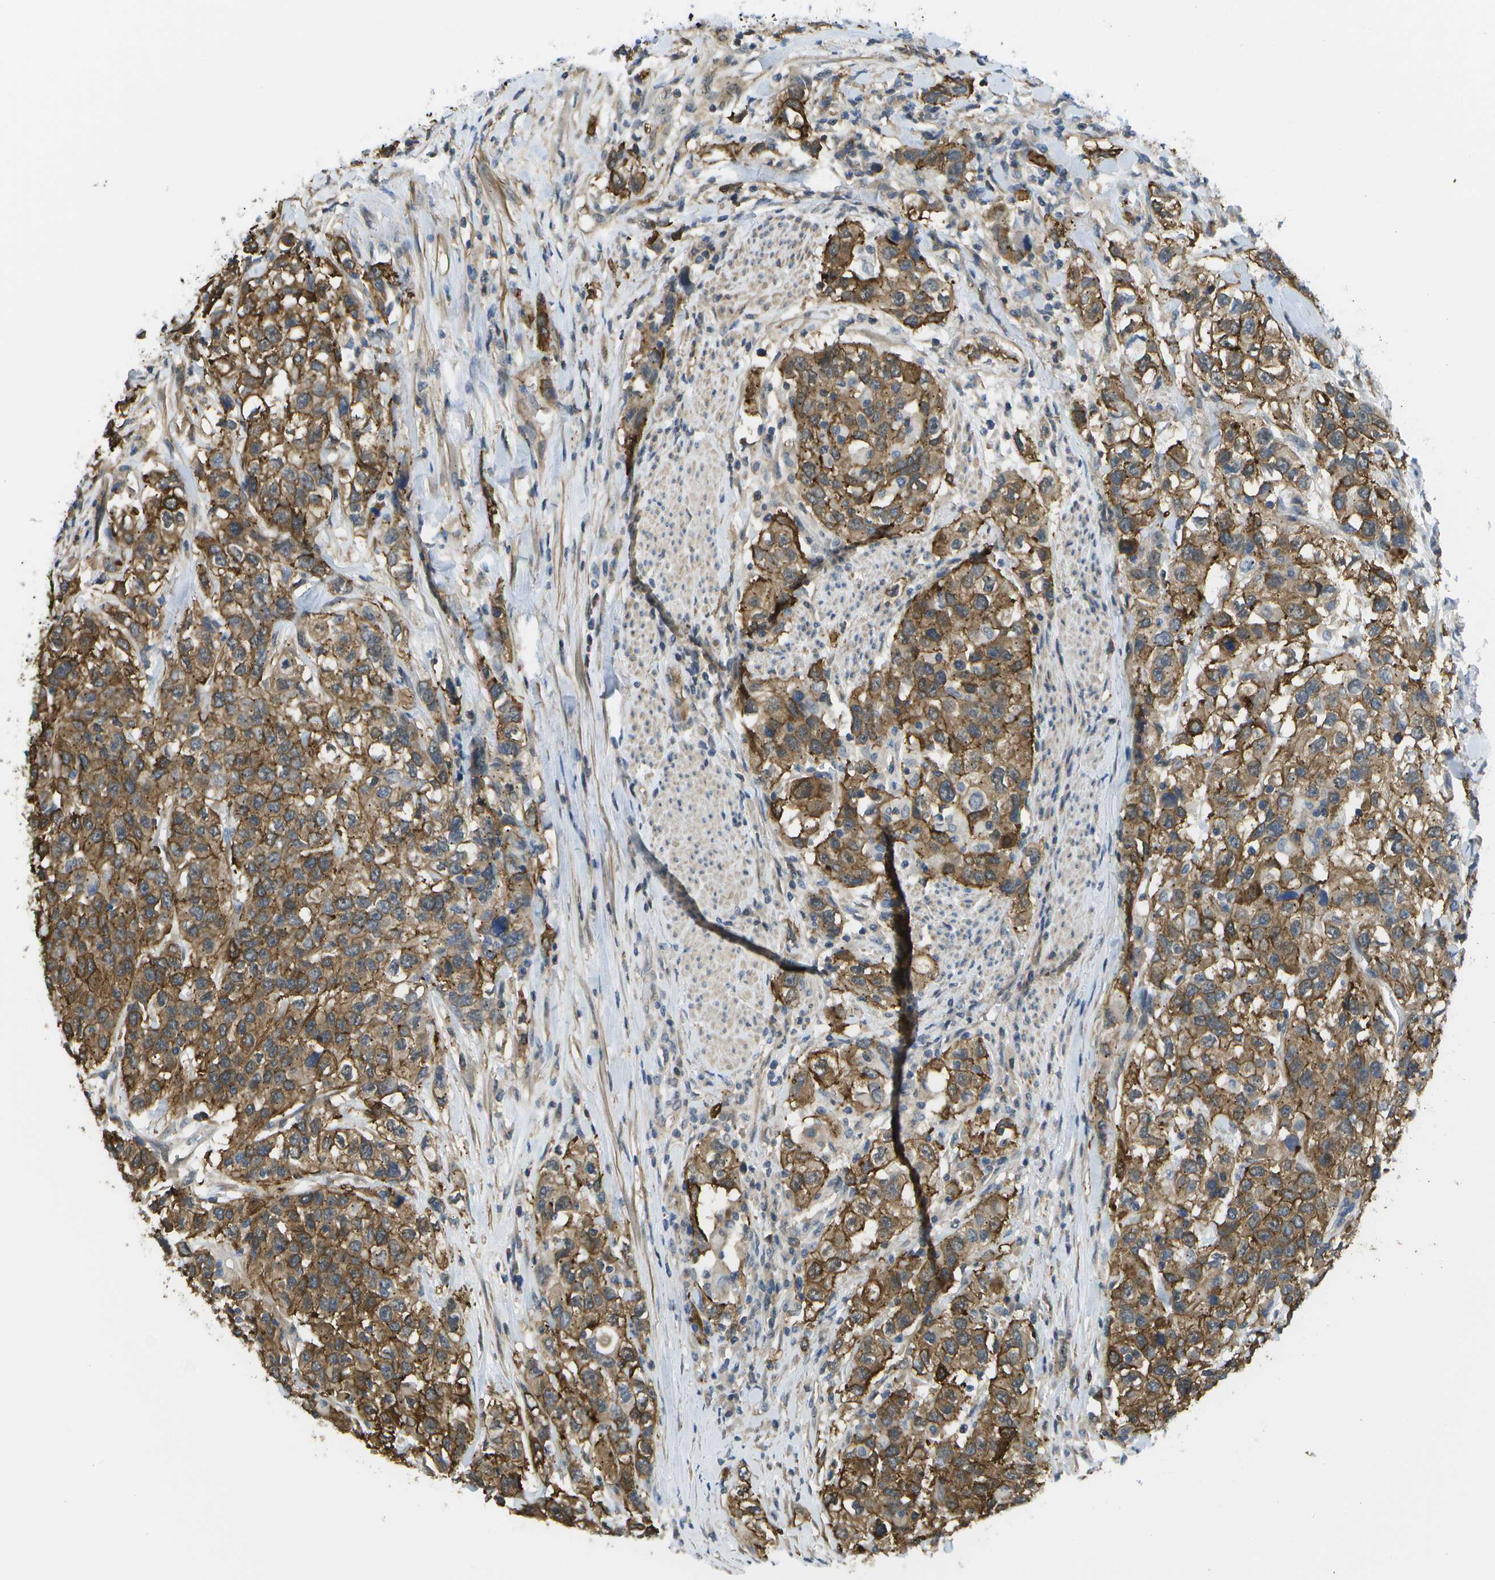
{"staining": {"intensity": "strong", "quantity": ">75%", "location": "cytoplasmic/membranous"}, "tissue": "urothelial cancer", "cell_type": "Tumor cells", "image_type": "cancer", "snomed": [{"axis": "morphology", "description": "Urothelial carcinoma, High grade"}, {"axis": "topography", "description": "Urinary bladder"}], "caption": "Tumor cells display high levels of strong cytoplasmic/membranous staining in about >75% of cells in urothelial cancer.", "gene": "KIAA0040", "patient": {"sex": "female", "age": 80}}